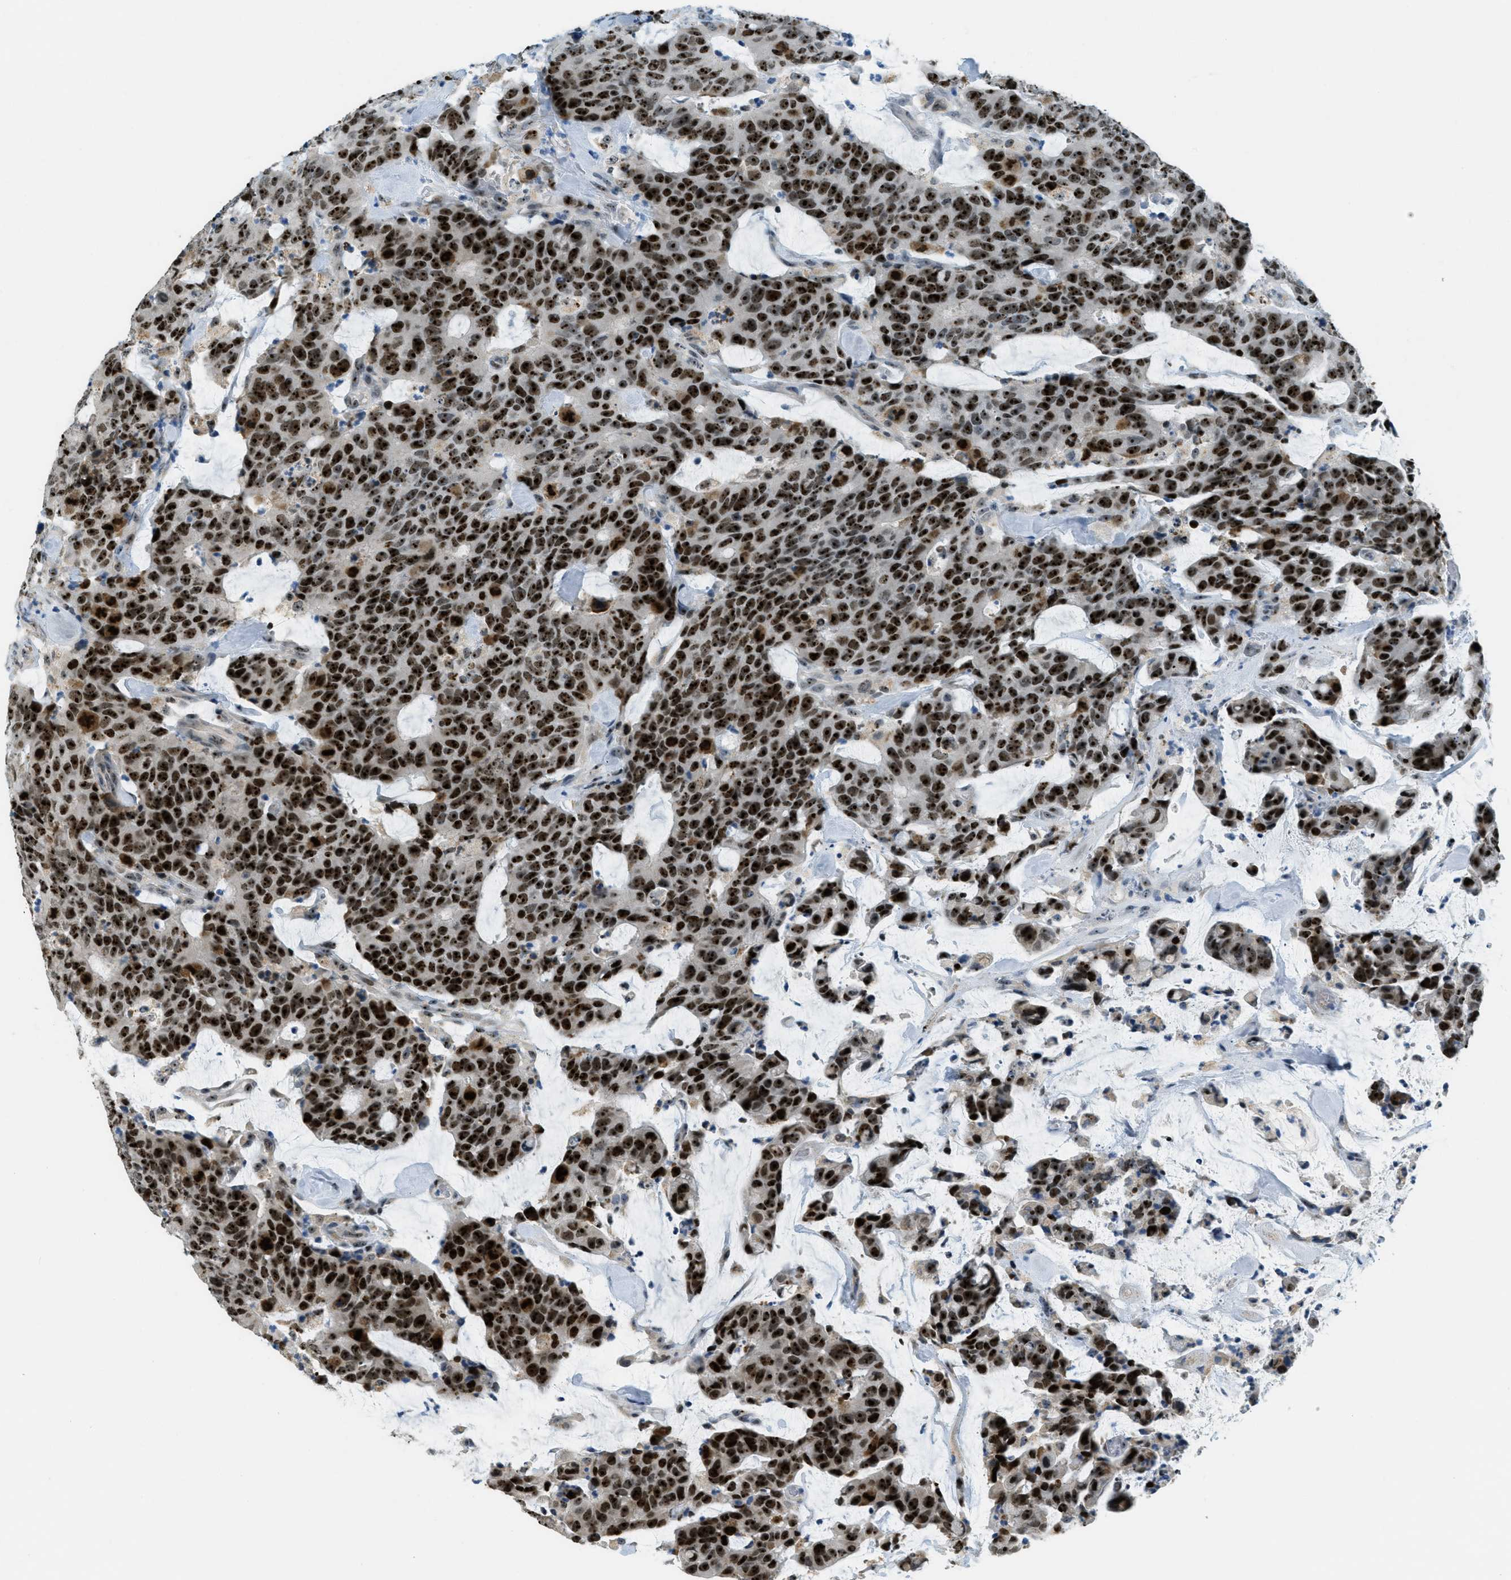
{"staining": {"intensity": "strong", "quantity": ">75%", "location": "nuclear"}, "tissue": "colorectal cancer", "cell_type": "Tumor cells", "image_type": "cancer", "snomed": [{"axis": "morphology", "description": "Adenocarcinoma, NOS"}, {"axis": "topography", "description": "Colon"}], "caption": "Colorectal cancer (adenocarcinoma) was stained to show a protein in brown. There is high levels of strong nuclear expression in about >75% of tumor cells.", "gene": "DDX47", "patient": {"sex": "female", "age": 86}}